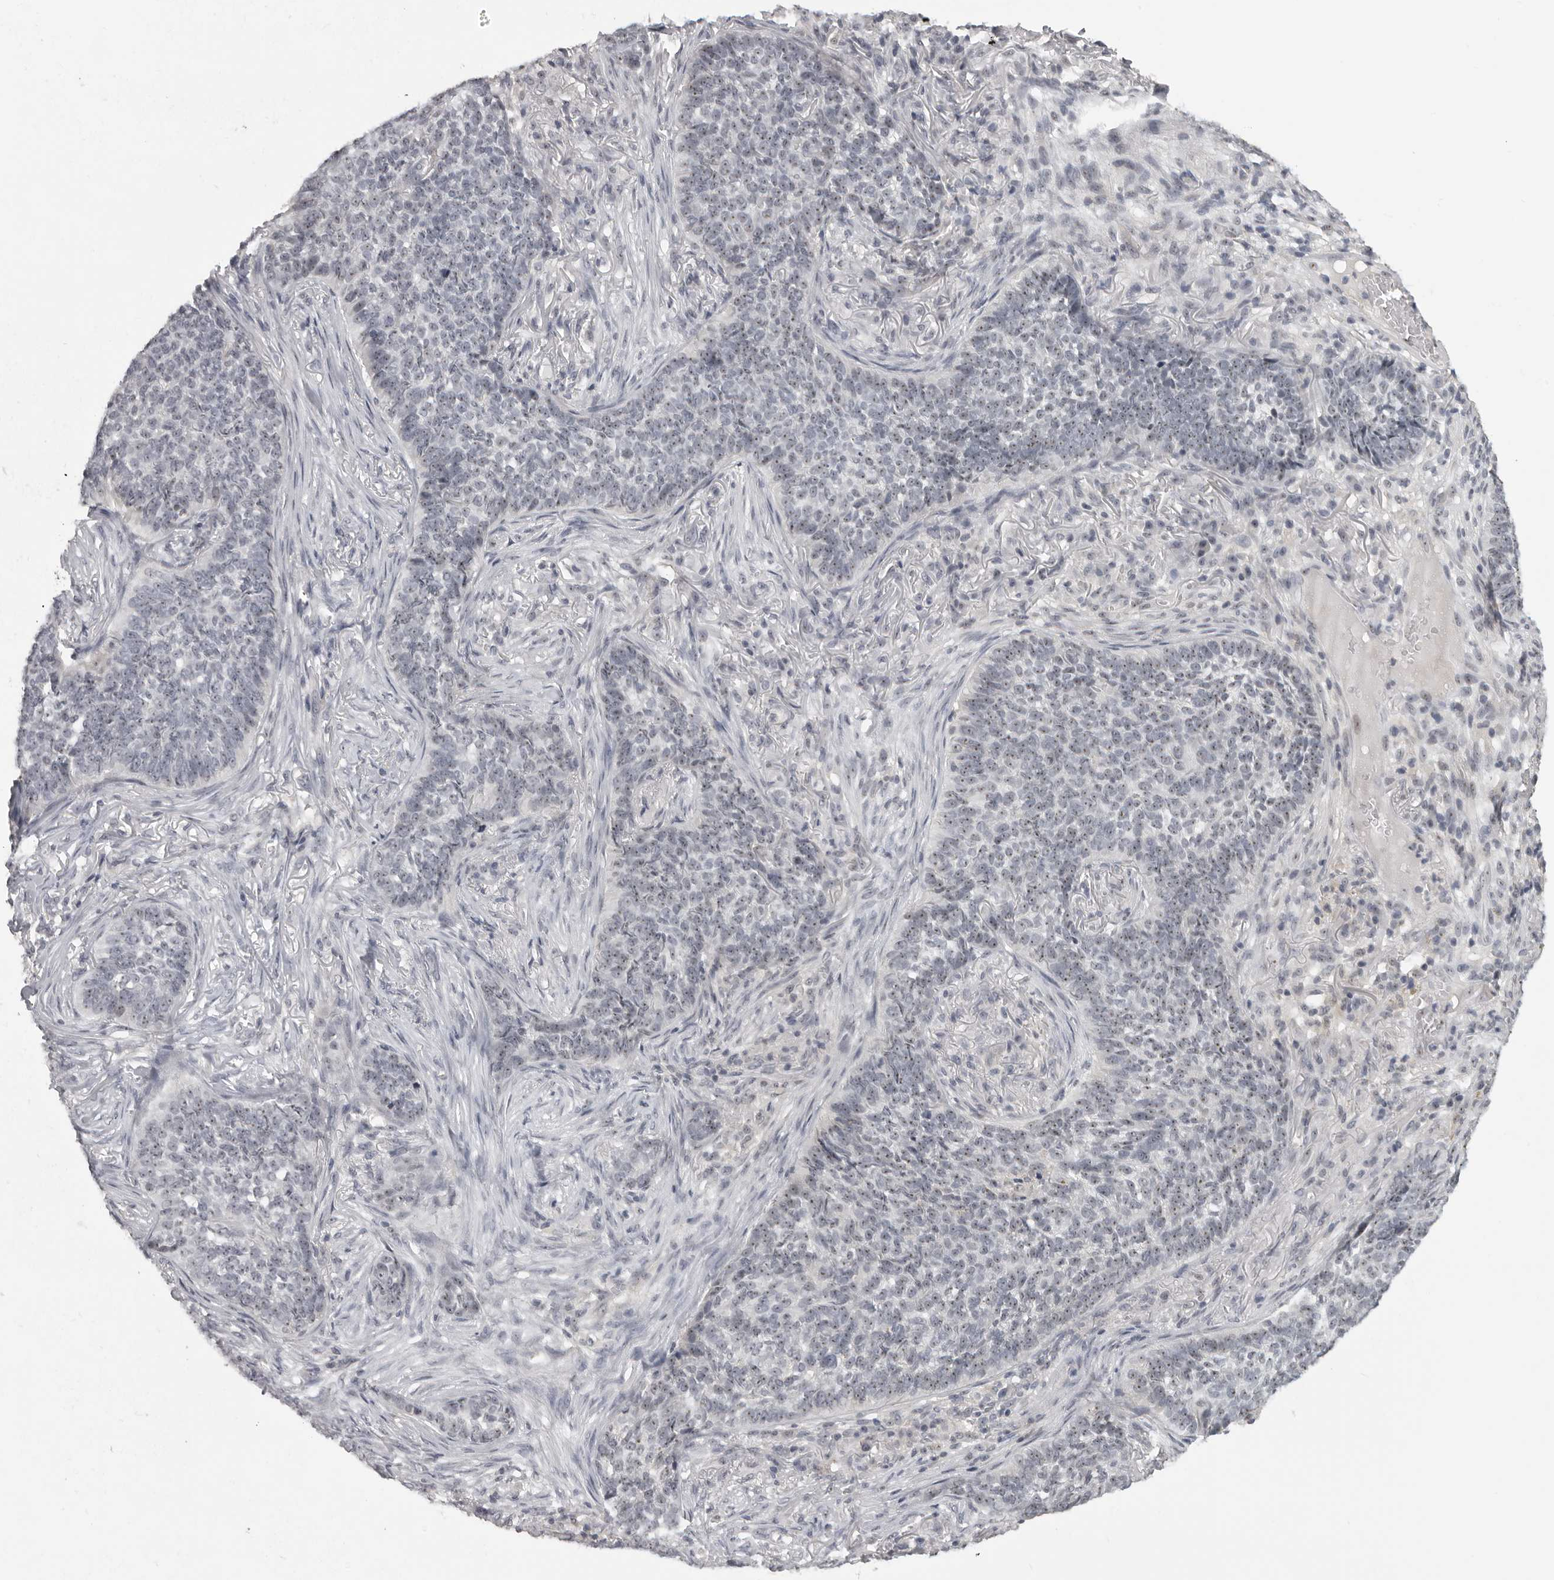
{"staining": {"intensity": "weak", "quantity": "25%-75%", "location": "nuclear"}, "tissue": "skin cancer", "cell_type": "Tumor cells", "image_type": "cancer", "snomed": [{"axis": "morphology", "description": "Basal cell carcinoma"}, {"axis": "topography", "description": "Skin"}], "caption": "High-power microscopy captured an immunohistochemistry image of skin cancer (basal cell carcinoma), revealing weak nuclear positivity in about 25%-75% of tumor cells.", "gene": "MRTO4", "patient": {"sex": "male", "age": 85}}